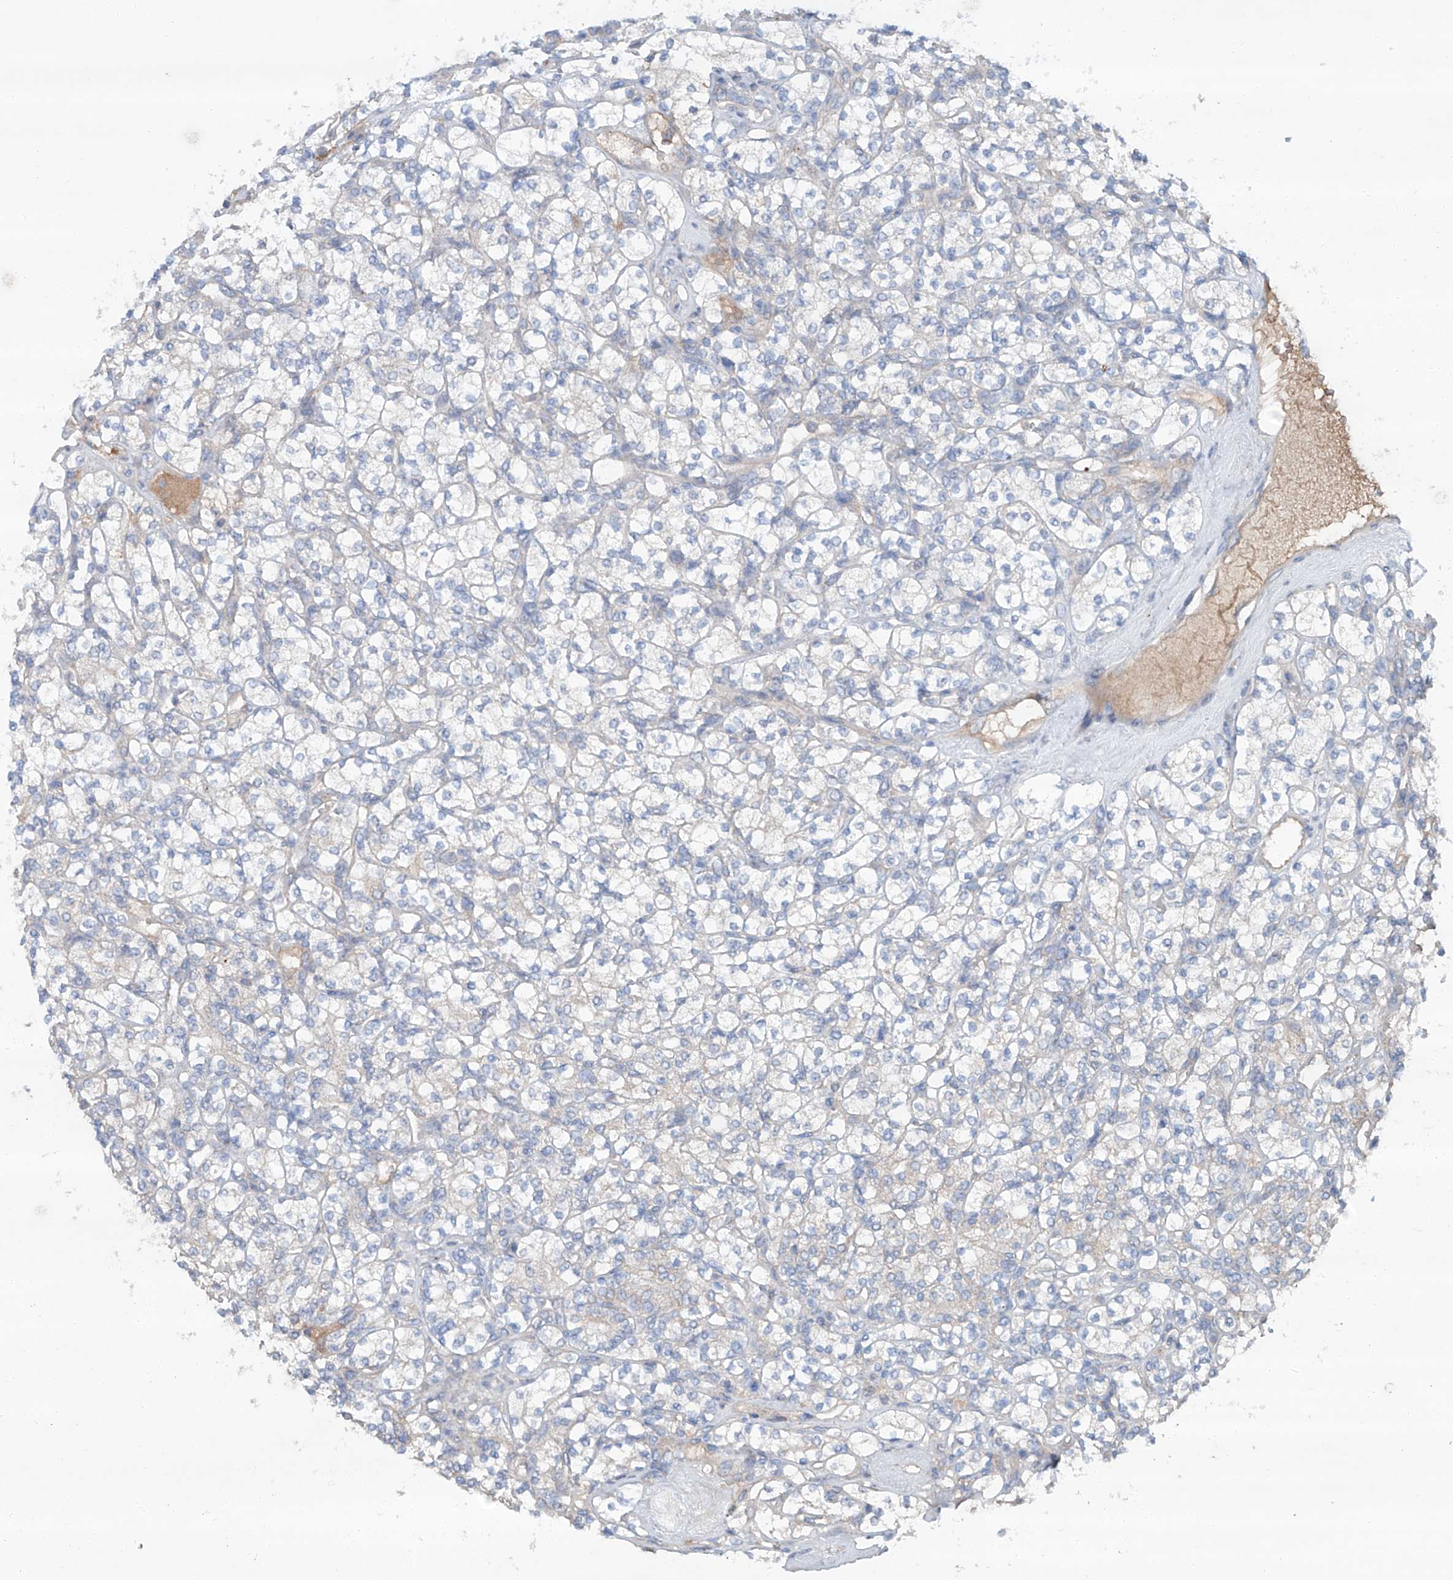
{"staining": {"intensity": "negative", "quantity": "none", "location": "none"}, "tissue": "renal cancer", "cell_type": "Tumor cells", "image_type": "cancer", "snomed": [{"axis": "morphology", "description": "Adenocarcinoma, NOS"}, {"axis": "topography", "description": "Kidney"}], "caption": "Protein analysis of renal cancer shows no significant staining in tumor cells.", "gene": "SIX4", "patient": {"sex": "male", "age": 77}}